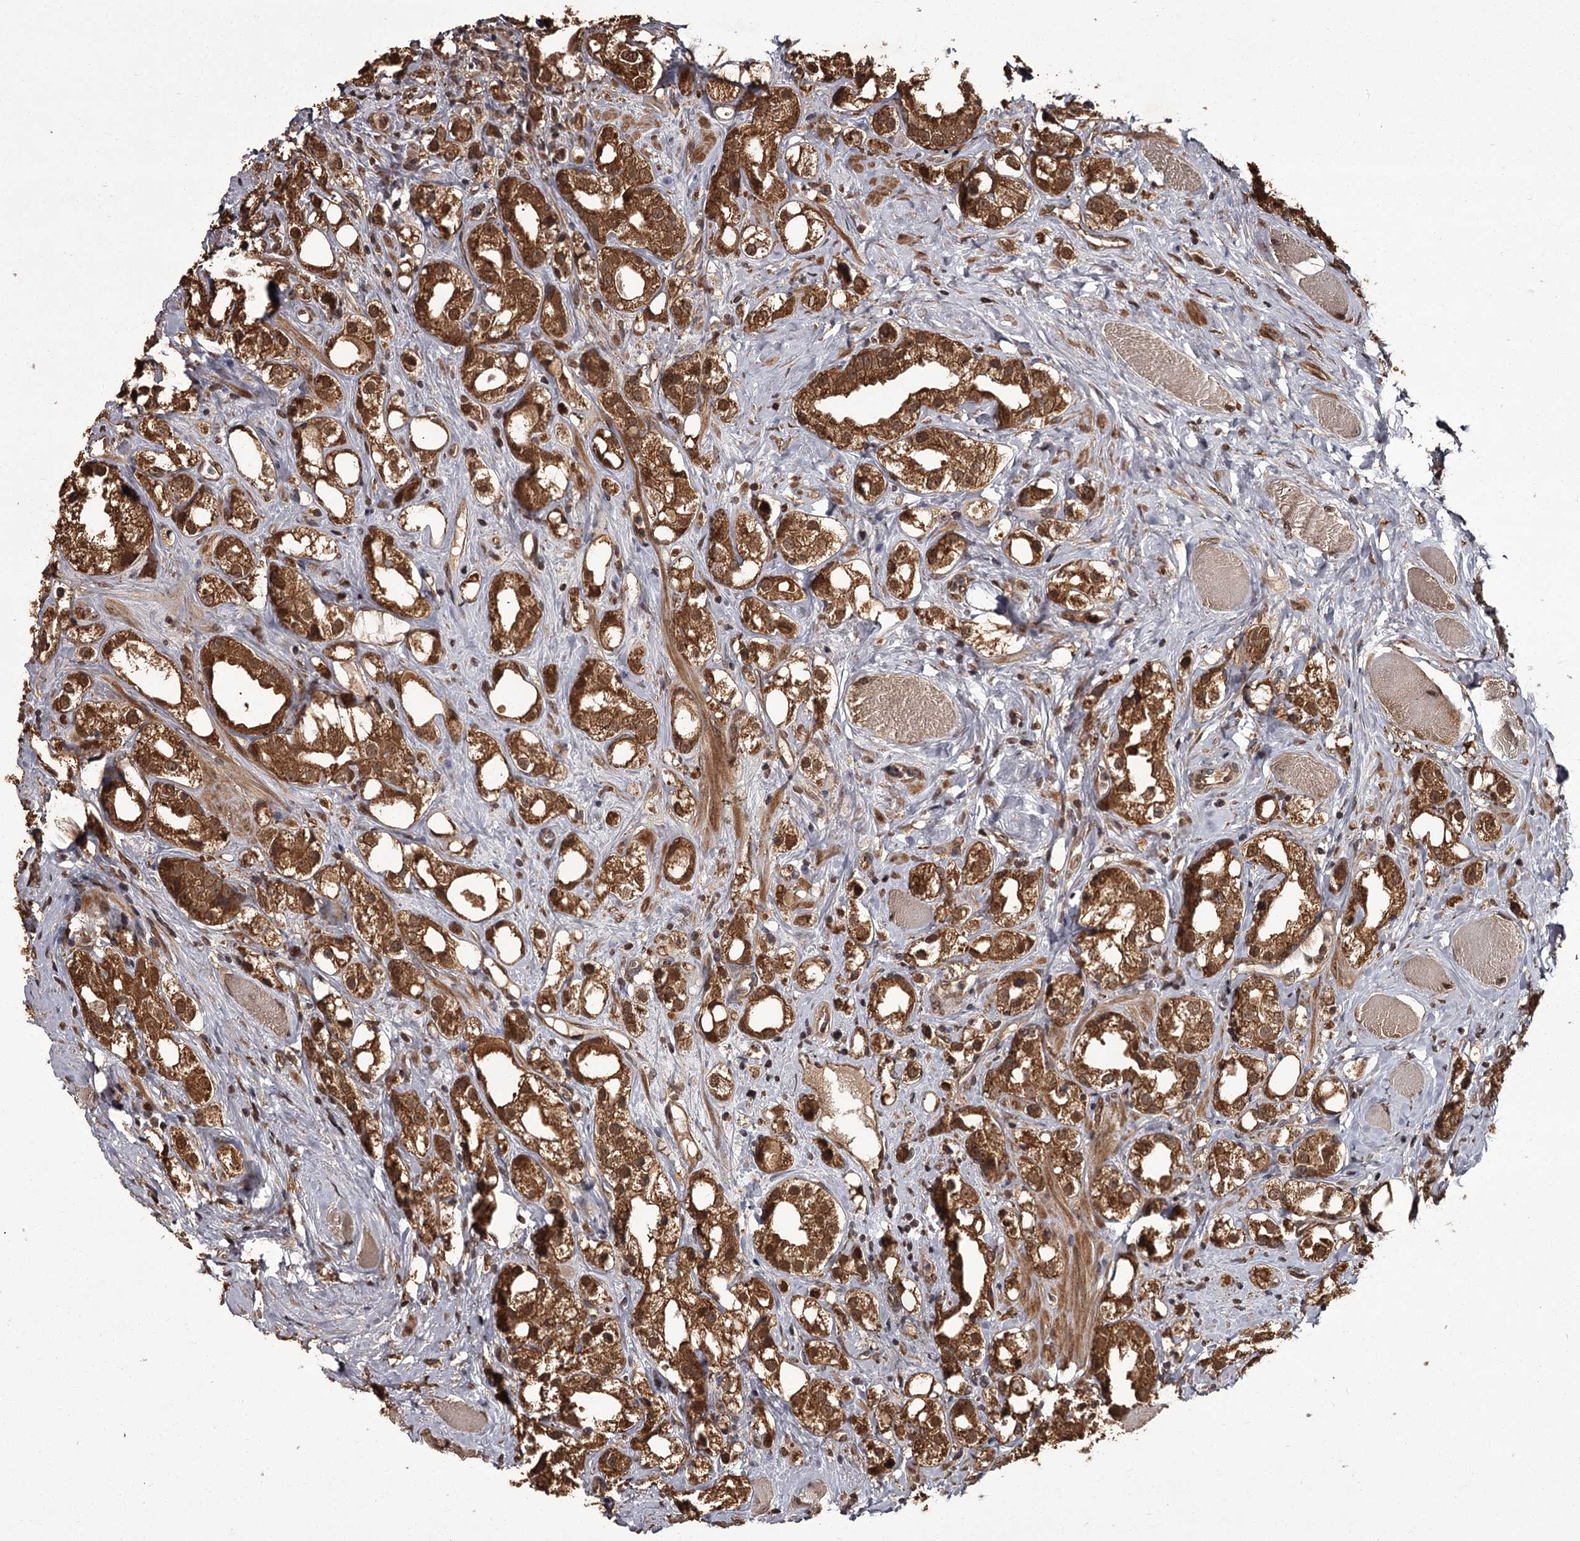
{"staining": {"intensity": "strong", "quantity": ">75%", "location": "cytoplasmic/membranous"}, "tissue": "prostate cancer", "cell_type": "Tumor cells", "image_type": "cancer", "snomed": [{"axis": "morphology", "description": "Adenocarcinoma, NOS"}, {"axis": "topography", "description": "Prostate"}], "caption": "An immunohistochemistry histopathology image of neoplastic tissue is shown. Protein staining in brown labels strong cytoplasmic/membranous positivity in prostate cancer (adenocarcinoma) within tumor cells. Ihc stains the protein in brown and the nuclei are stained blue.", "gene": "NPRL2", "patient": {"sex": "male", "age": 79}}